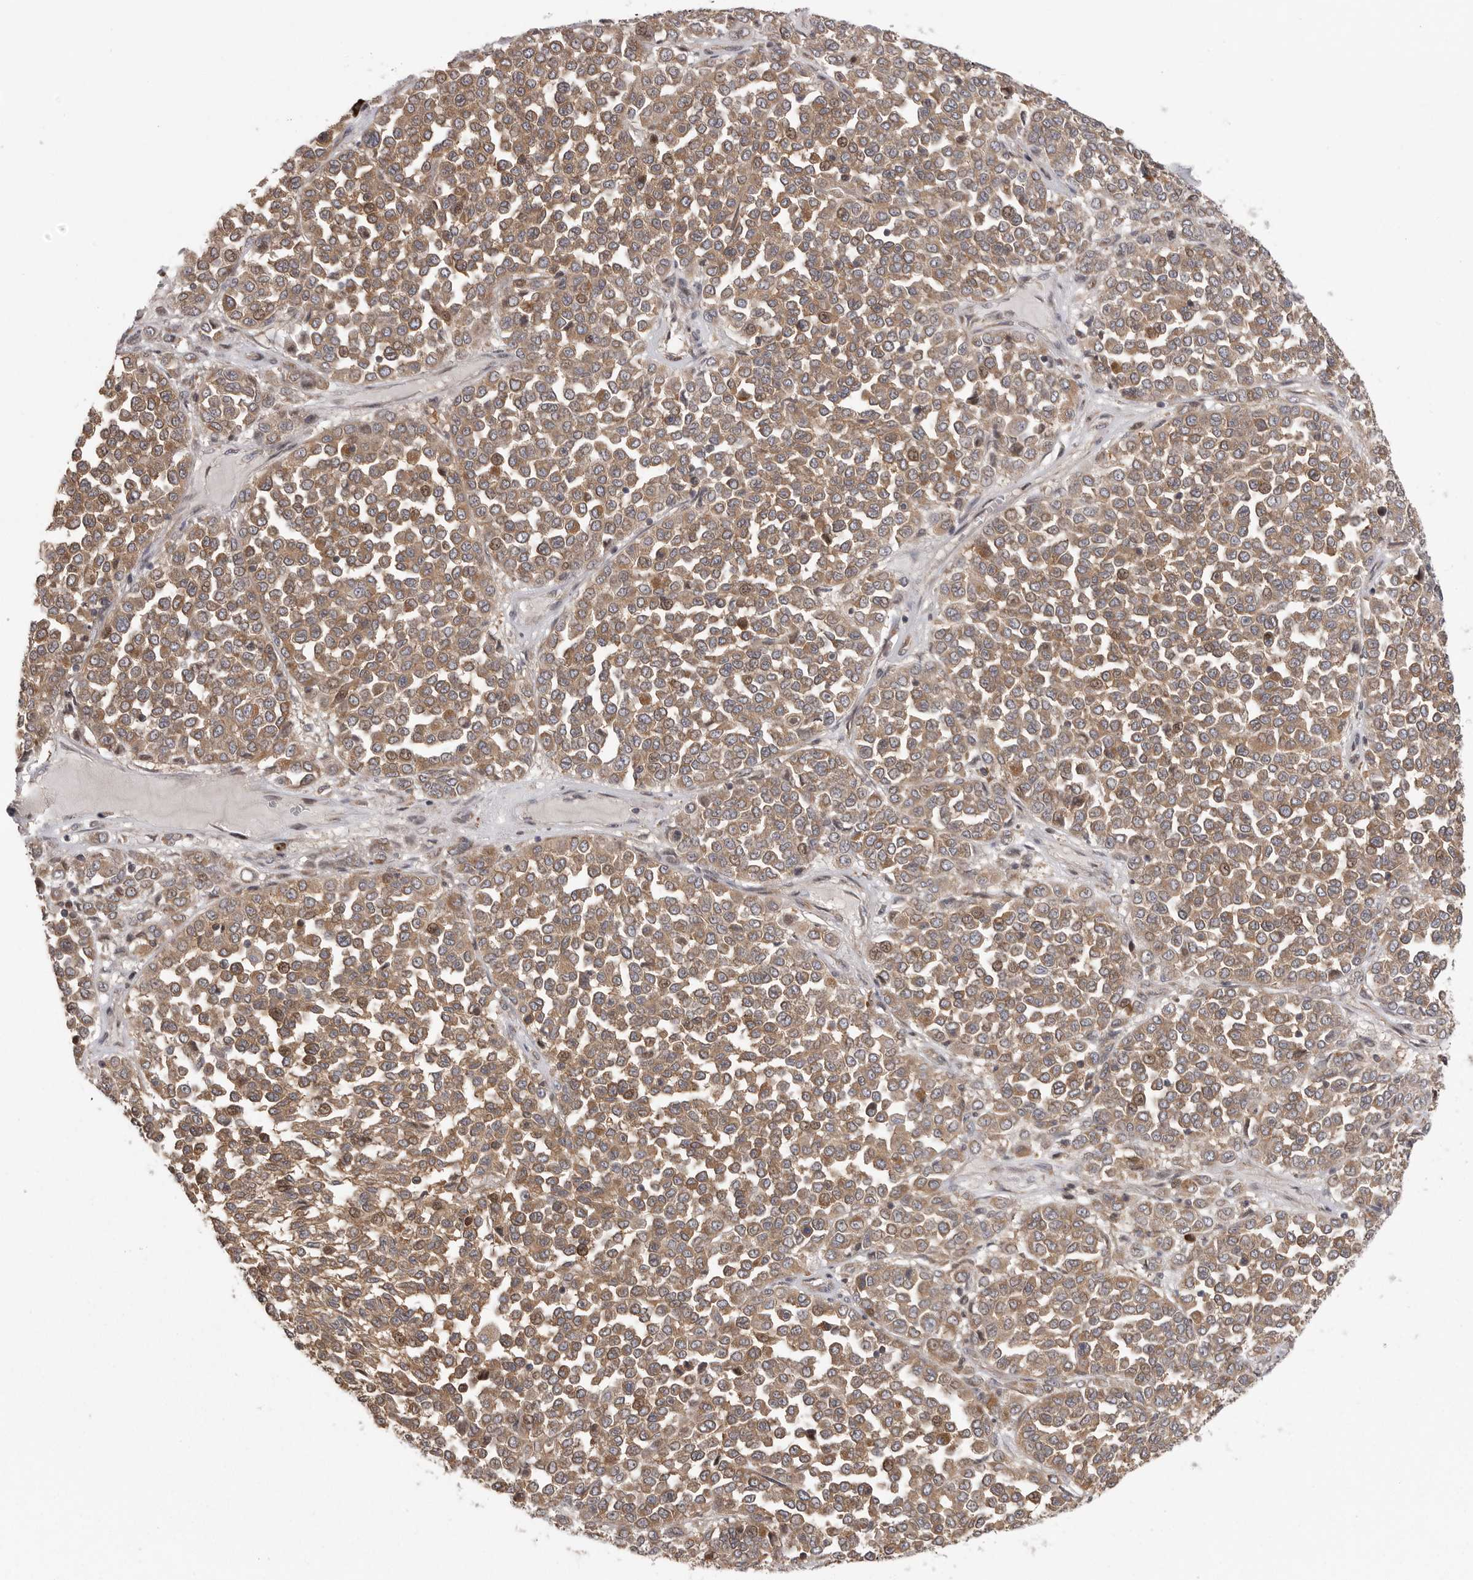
{"staining": {"intensity": "moderate", "quantity": ">75%", "location": "cytoplasmic/membranous"}, "tissue": "melanoma", "cell_type": "Tumor cells", "image_type": "cancer", "snomed": [{"axis": "morphology", "description": "Malignant melanoma, Metastatic site"}, {"axis": "topography", "description": "Pancreas"}], "caption": "This histopathology image displays immunohistochemistry (IHC) staining of melanoma, with medium moderate cytoplasmic/membranous staining in approximately >75% of tumor cells.", "gene": "OXR1", "patient": {"sex": "female", "age": 30}}